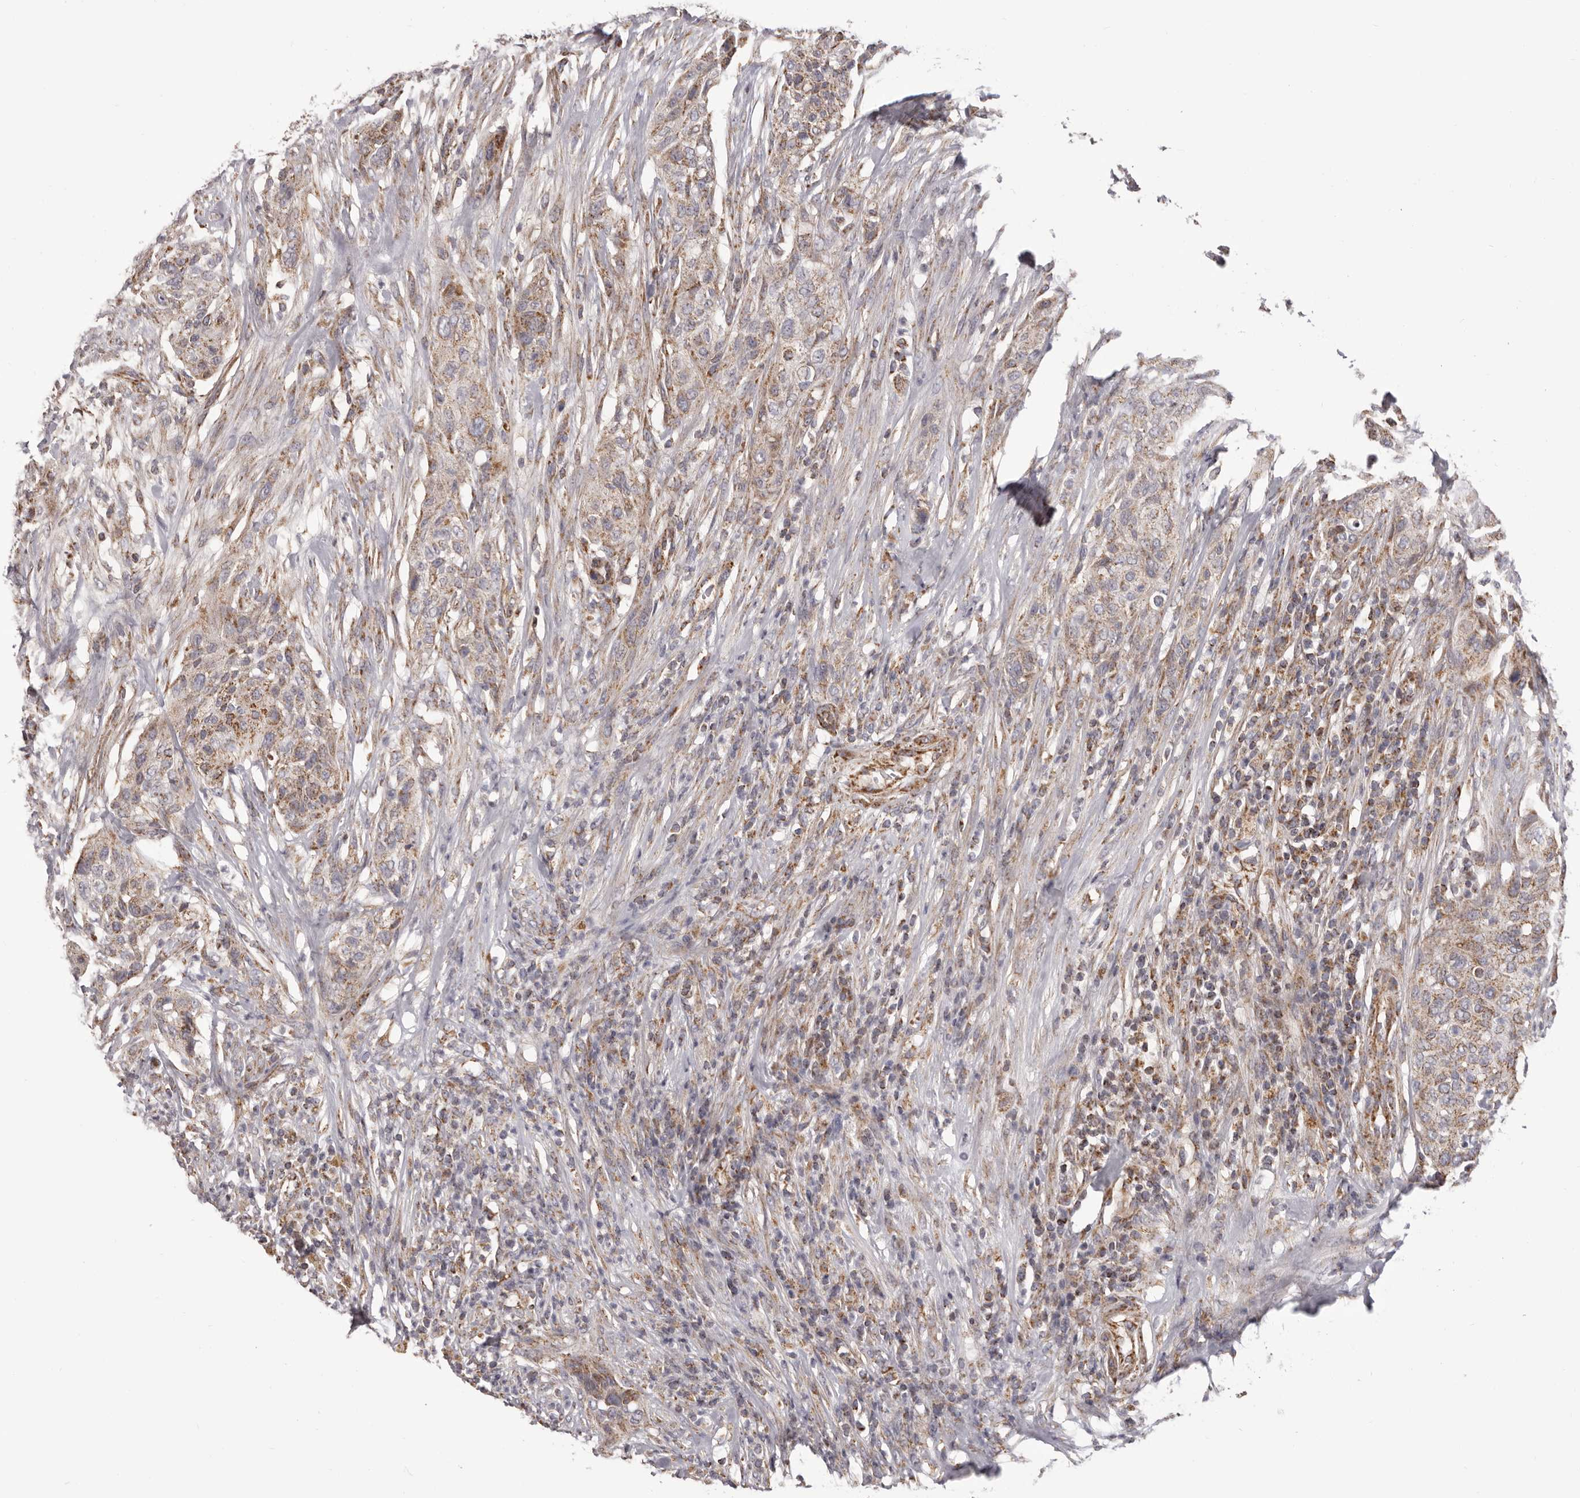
{"staining": {"intensity": "weak", "quantity": "25%-75%", "location": "cytoplasmic/membranous"}, "tissue": "urothelial cancer", "cell_type": "Tumor cells", "image_type": "cancer", "snomed": [{"axis": "morphology", "description": "Urothelial carcinoma, High grade"}, {"axis": "topography", "description": "Urinary bladder"}], "caption": "Human high-grade urothelial carcinoma stained with a protein marker reveals weak staining in tumor cells.", "gene": "CHRM2", "patient": {"sex": "male", "age": 35}}